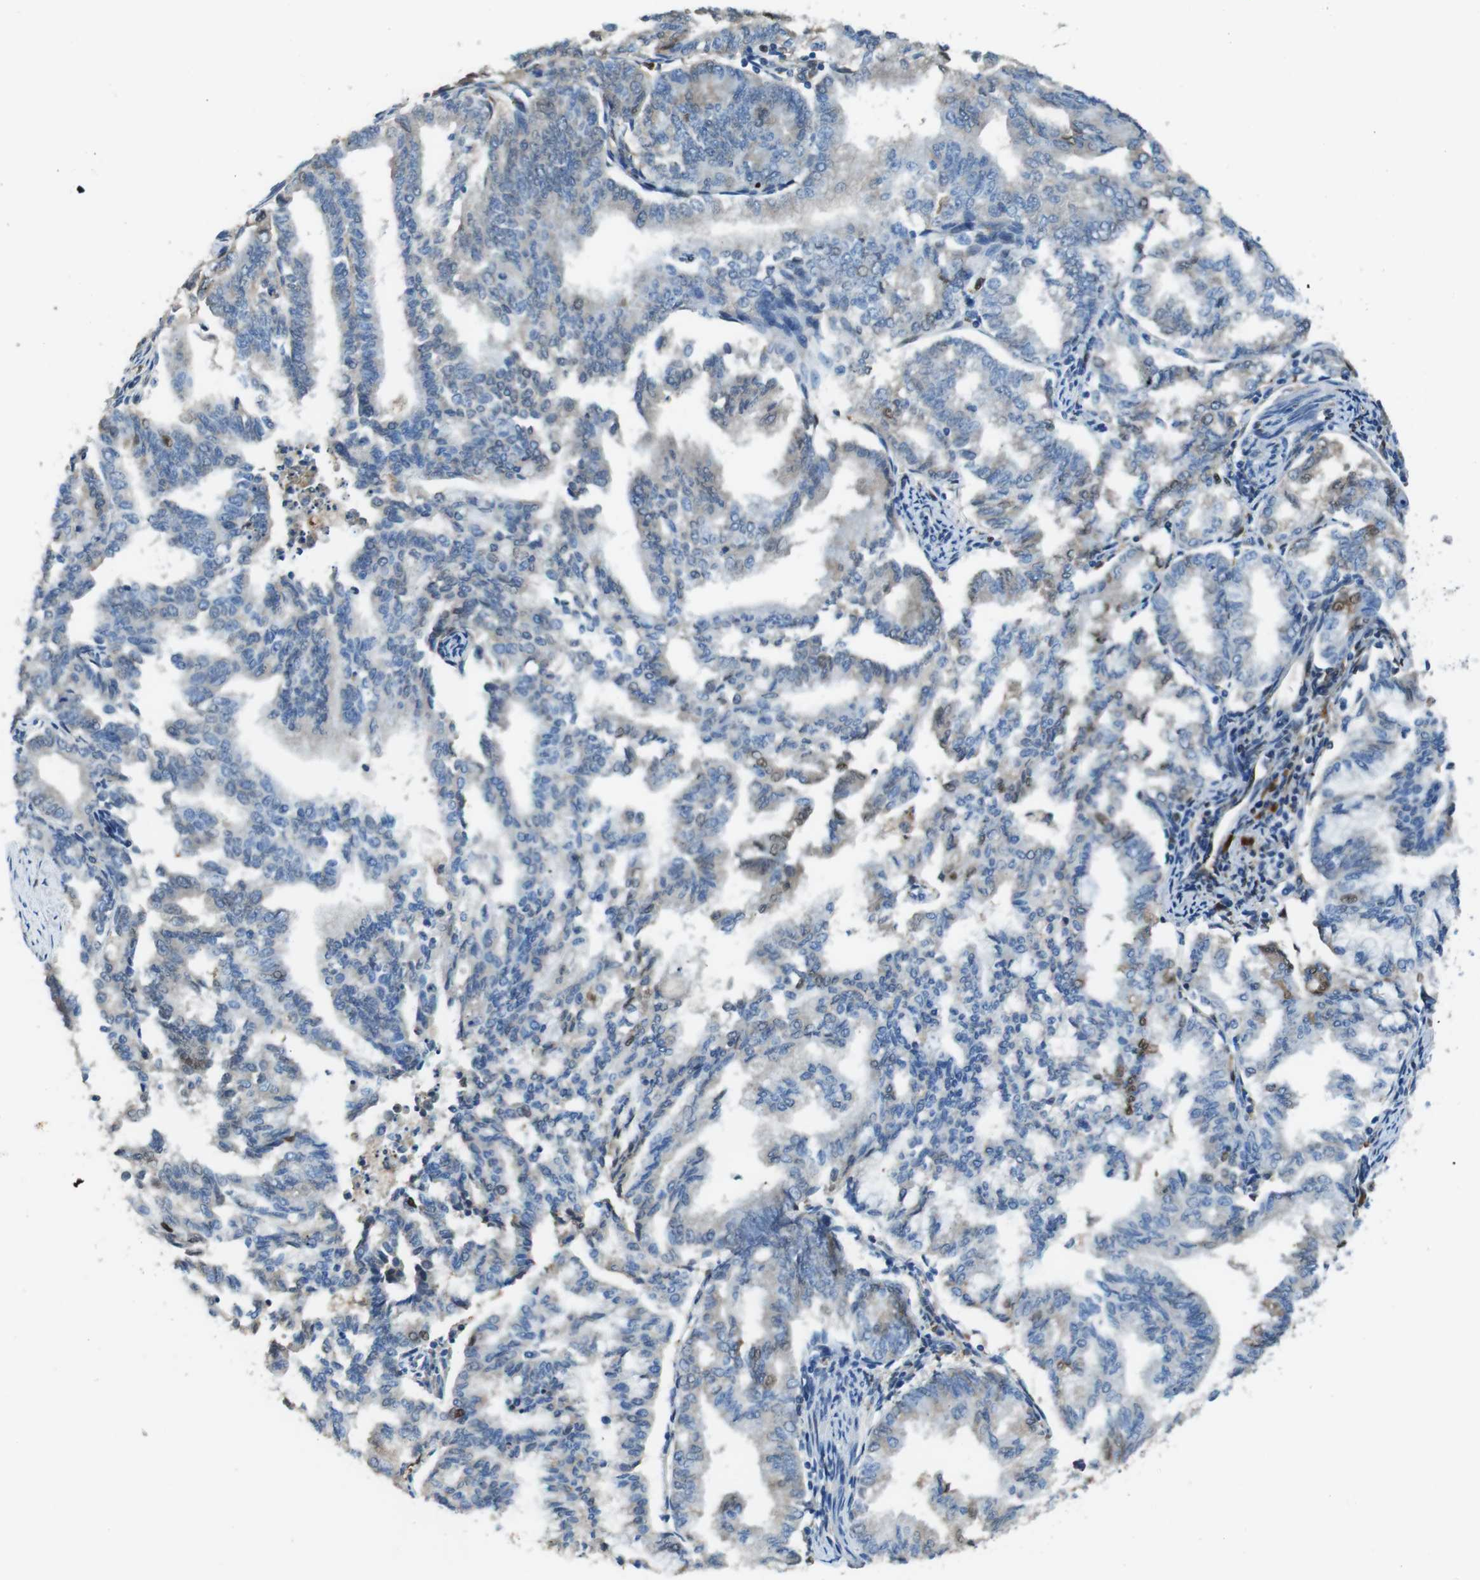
{"staining": {"intensity": "weak", "quantity": "<25%", "location": "nuclear"}, "tissue": "endometrial cancer", "cell_type": "Tumor cells", "image_type": "cancer", "snomed": [{"axis": "morphology", "description": "Adenocarcinoma, NOS"}, {"axis": "topography", "description": "Endometrium"}], "caption": "A photomicrograph of human endometrial cancer (adenocarcinoma) is negative for staining in tumor cells.", "gene": "TMPRSS15", "patient": {"sex": "female", "age": 79}}